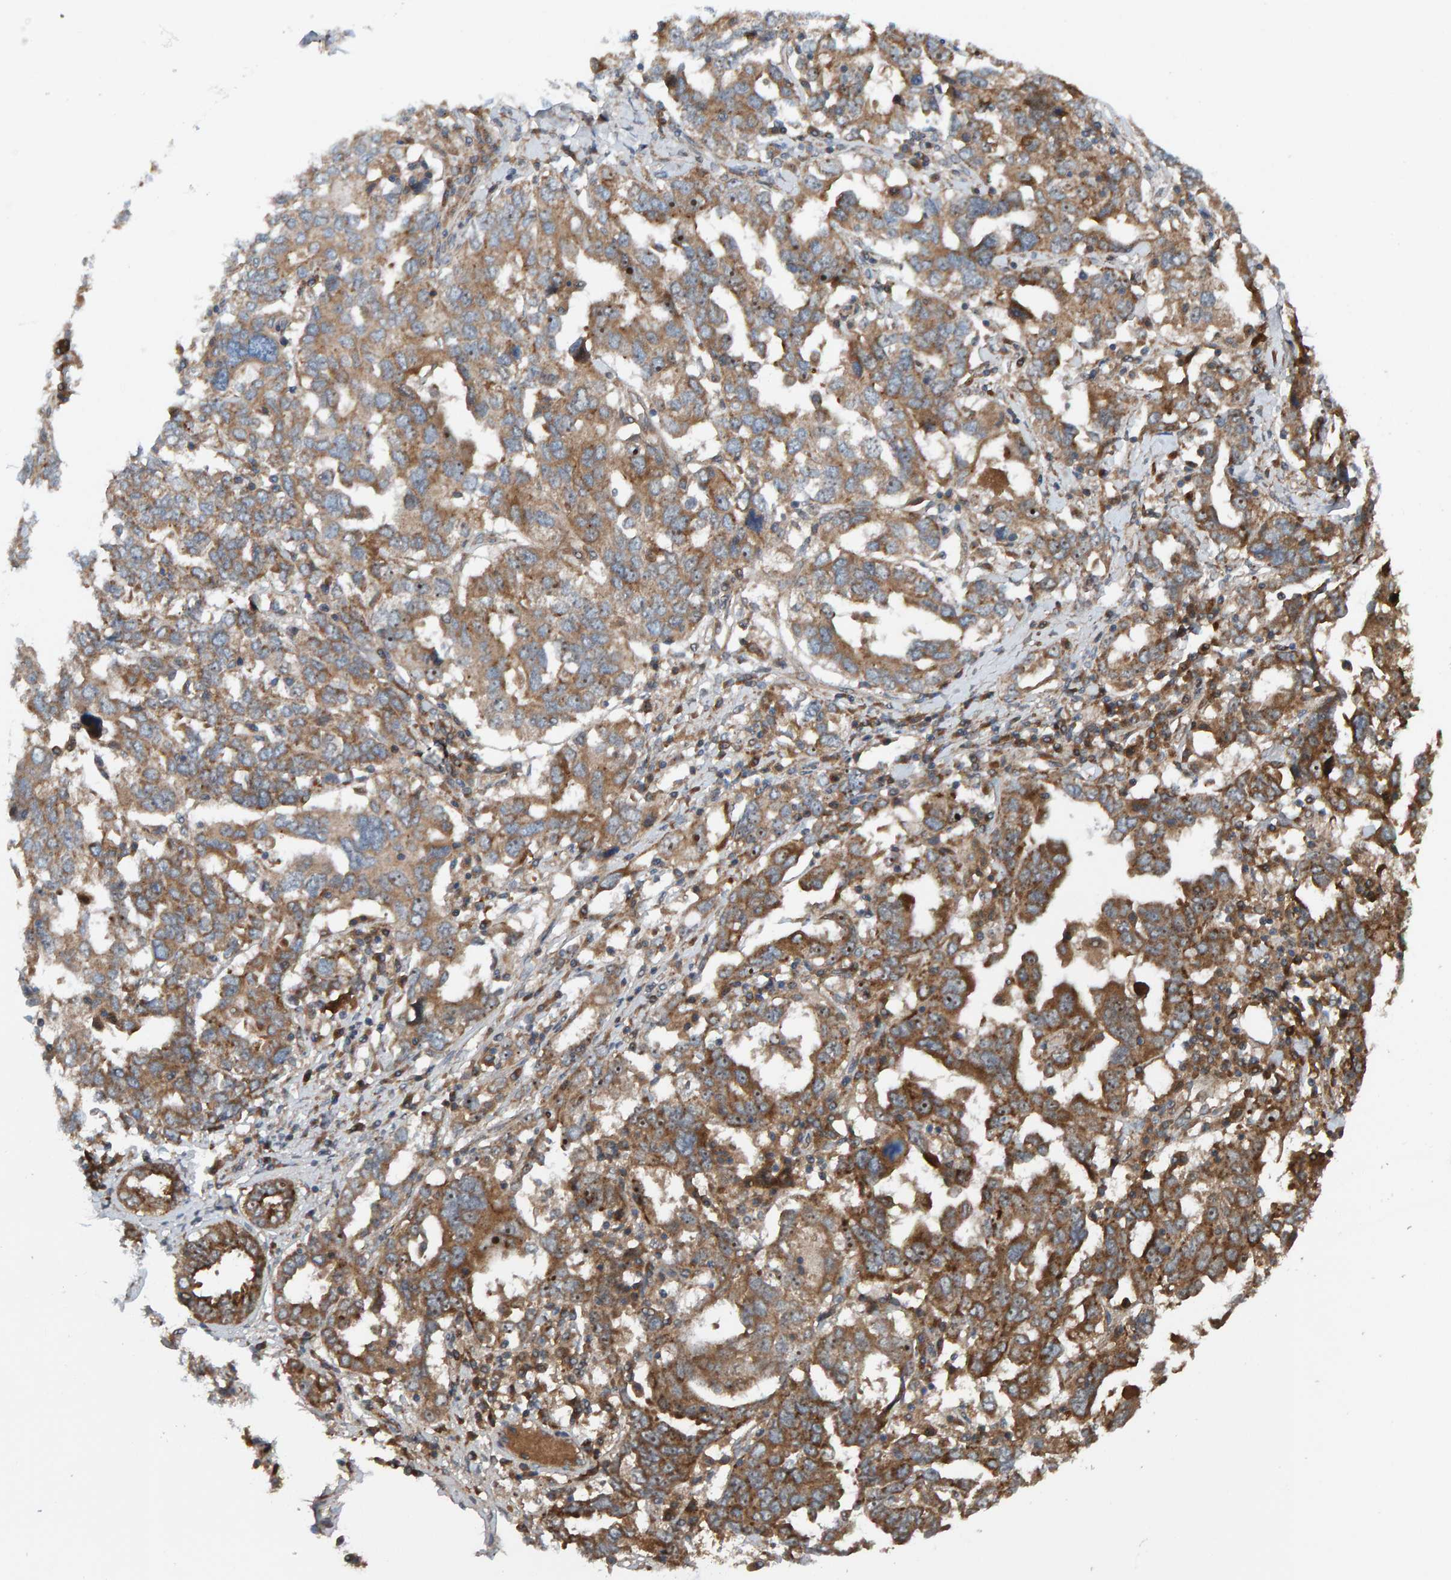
{"staining": {"intensity": "moderate", "quantity": ">75%", "location": "cytoplasmic/membranous"}, "tissue": "ovarian cancer", "cell_type": "Tumor cells", "image_type": "cancer", "snomed": [{"axis": "morphology", "description": "Carcinoma, endometroid"}, {"axis": "topography", "description": "Ovary"}], "caption": "Tumor cells demonstrate medium levels of moderate cytoplasmic/membranous positivity in about >75% of cells in endometroid carcinoma (ovarian).", "gene": "CUEDC1", "patient": {"sex": "female", "age": 62}}